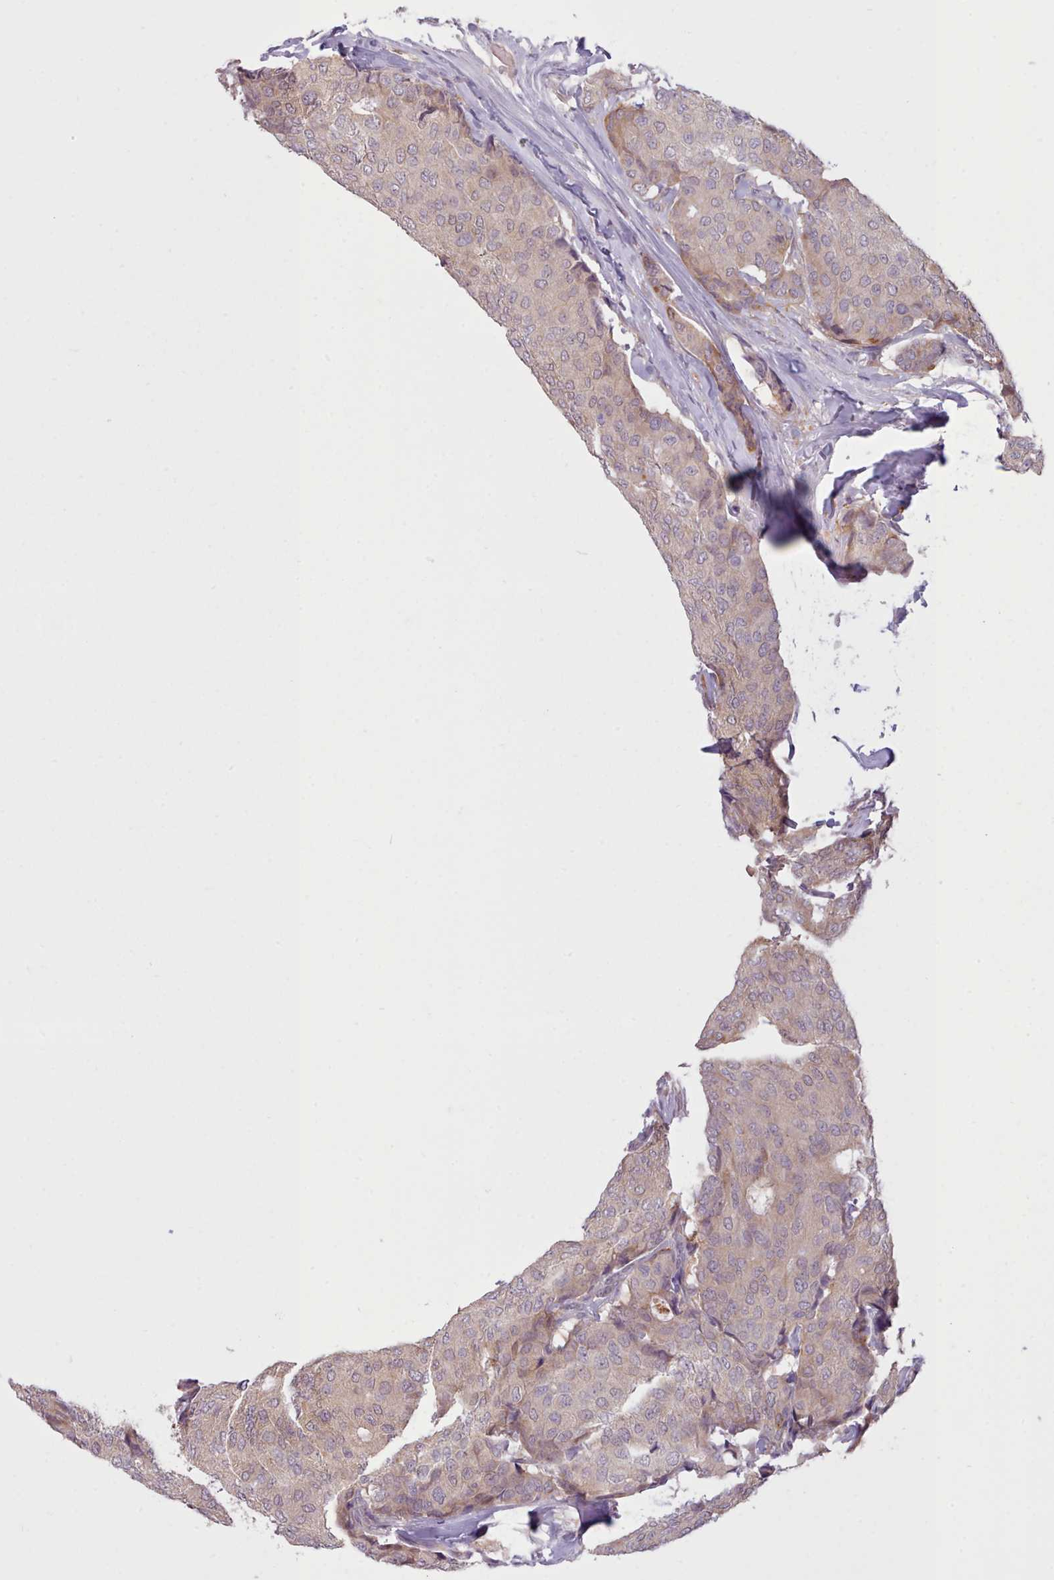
{"staining": {"intensity": "negative", "quantity": "none", "location": "none"}, "tissue": "breast cancer", "cell_type": "Tumor cells", "image_type": "cancer", "snomed": [{"axis": "morphology", "description": "Duct carcinoma"}, {"axis": "topography", "description": "Breast"}], "caption": "Micrograph shows no significant protein expression in tumor cells of breast invasive ductal carcinoma.", "gene": "NMRK1", "patient": {"sex": "female", "age": 75}}